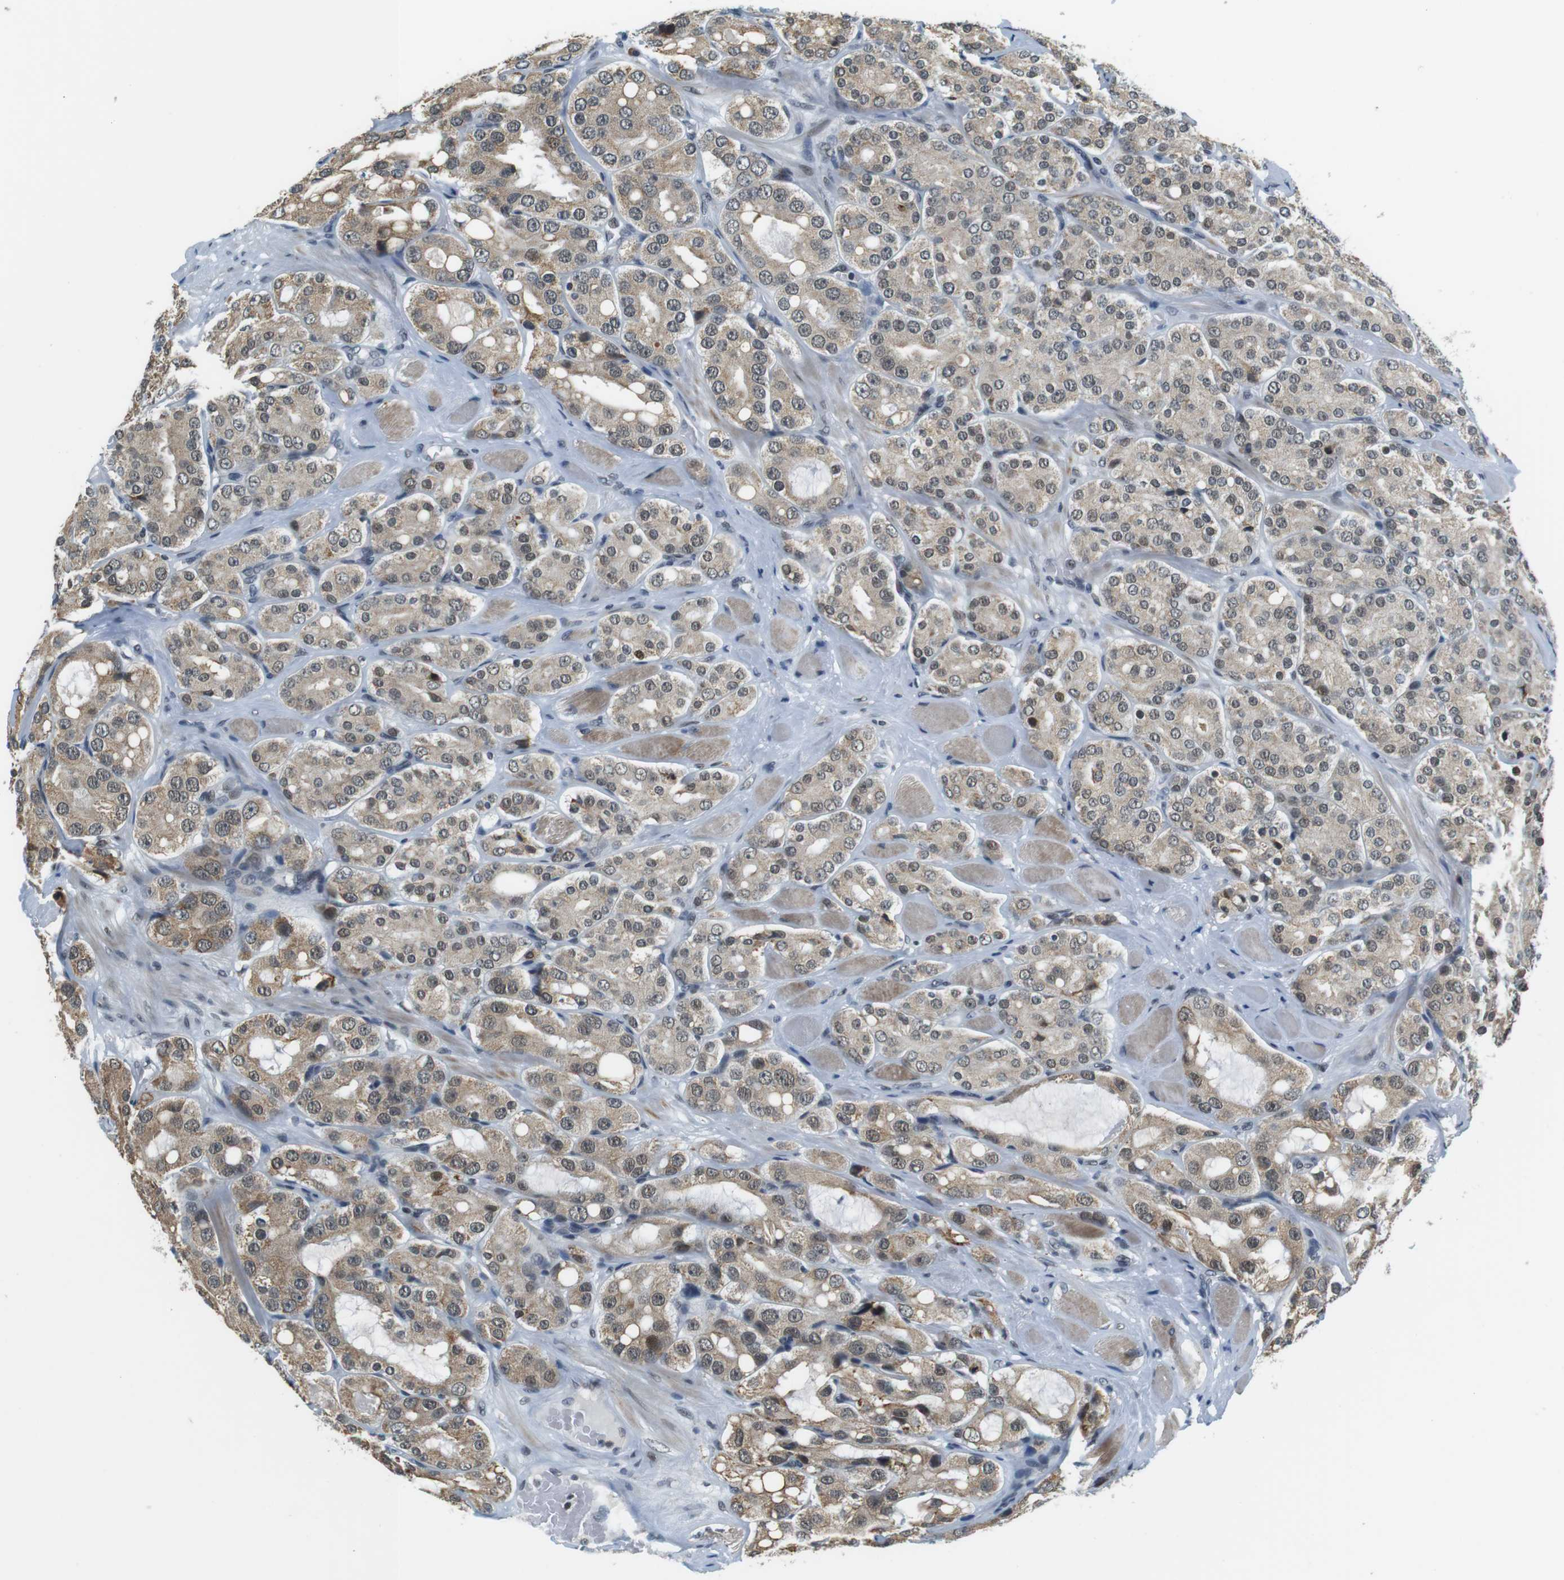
{"staining": {"intensity": "weak", "quantity": ">75%", "location": "nuclear"}, "tissue": "prostate cancer", "cell_type": "Tumor cells", "image_type": "cancer", "snomed": [{"axis": "morphology", "description": "Adenocarcinoma, High grade"}, {"axis": "topography", "description": "Prostate"}], "caption": "Immunohistochemistry image of prostate cancer stained for a protein (brown), which reveals low levels of weak nuclear expression in approximately >75% of tumor cells.", "gene": "RNF38", "patient": {"sex": "male", "age": 65}}